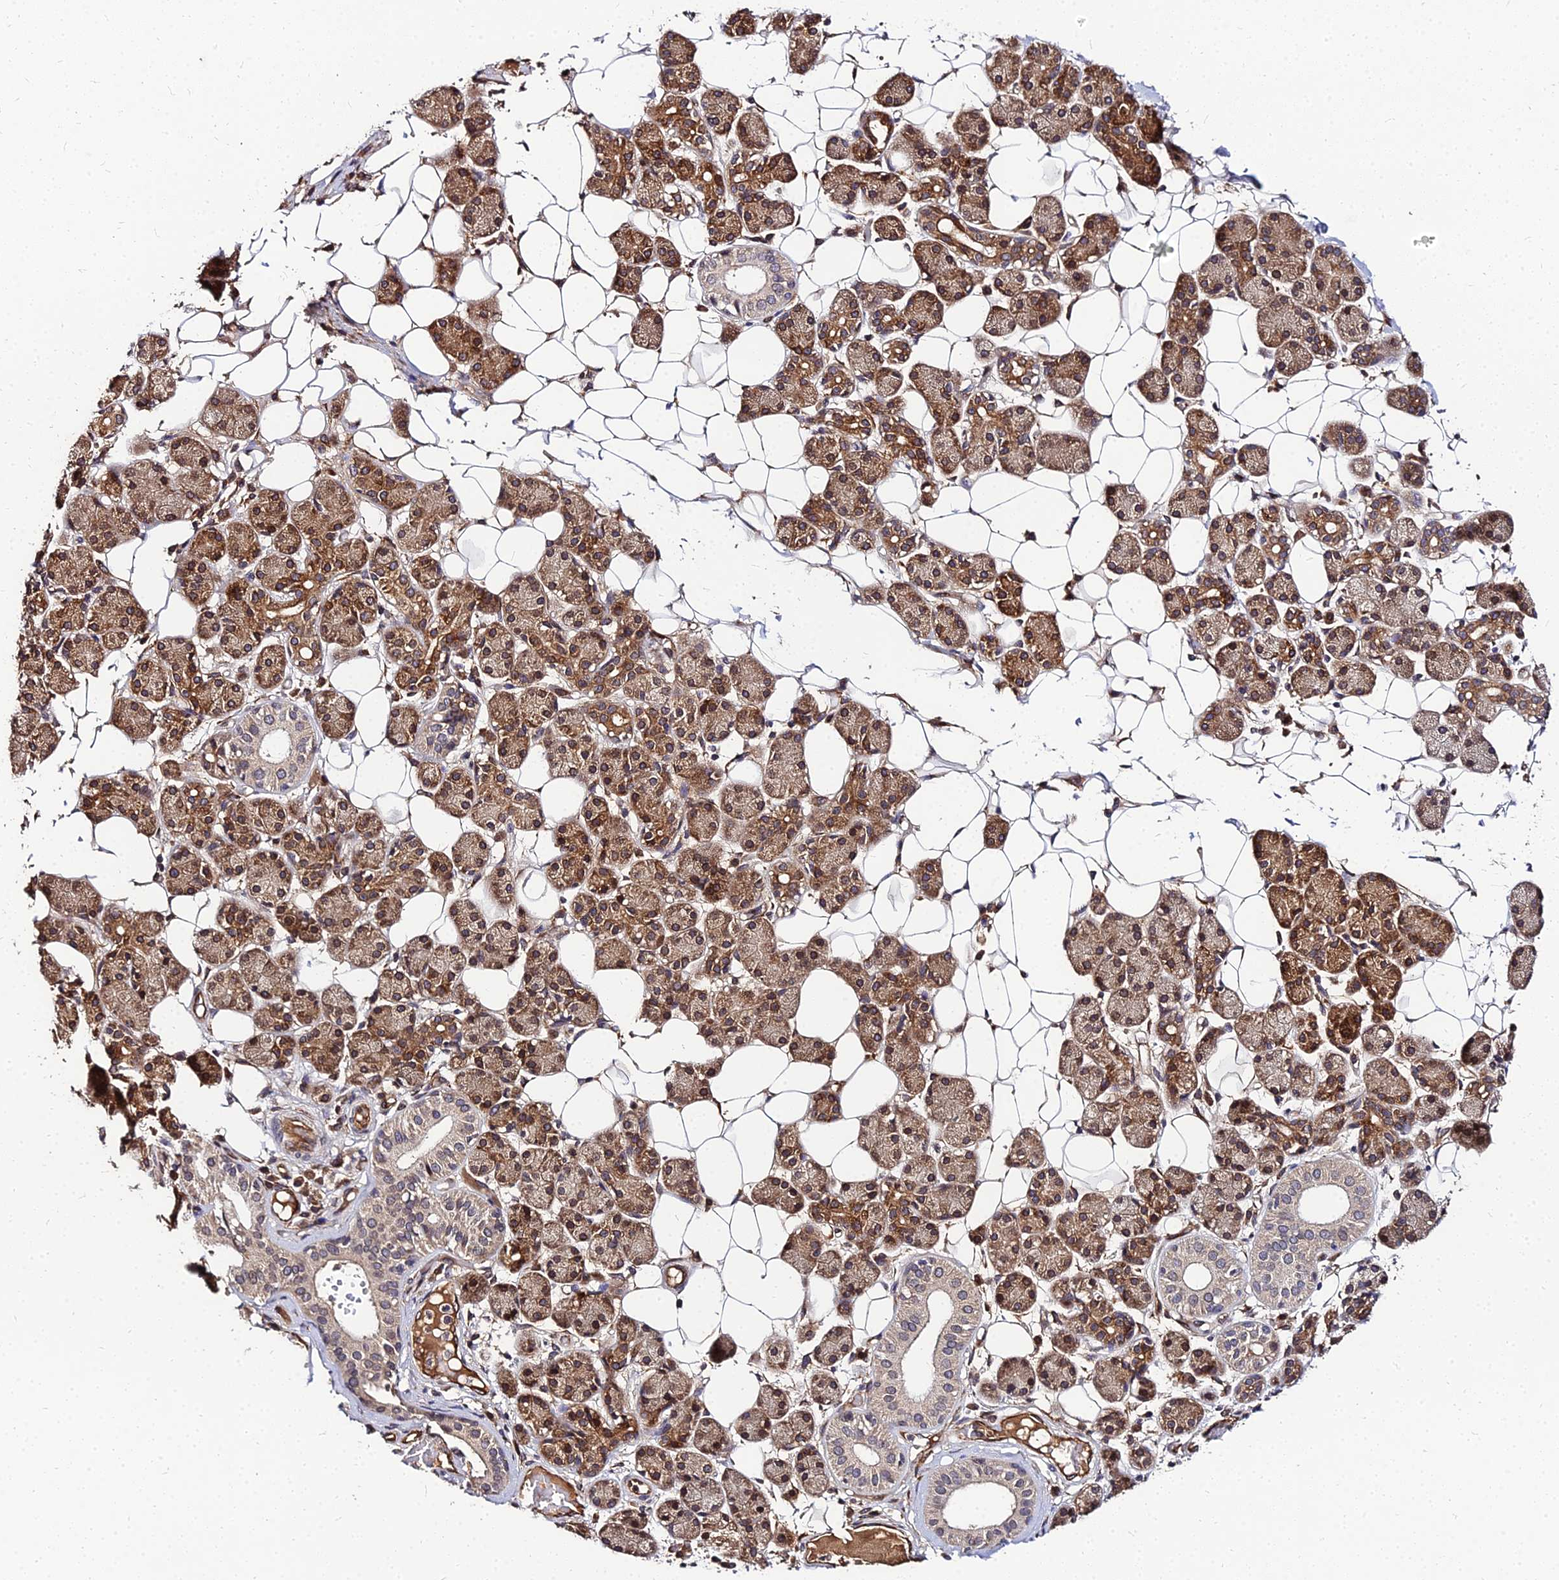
{"staining": {"intensity": "moderate", "quantity": ">75%", "location": "cytoplasmic/membranous,nuclear"}, "tissue": "salivary gland", "cell_type": "Glandular cells", "image_type": "normal", "snomed": [{"axis": "morphology", "description": "Normal tissue, NOS"}, {"axis": "topography", "description": "Salivary gland"}], "caption": "The micrograph displays immunohistochemical staining of normal salivary gland. There is moderate cytoplasmic/membranous,nuclear expression is identified in about >75% of glandular cells. The protein of interest is stained brown, and the nuclei are stained in blue (DAB IHC with brightfield microscopy, high magnification).", "gene": "PDE4D", "patient": {"sex": "female", "age": 33}}